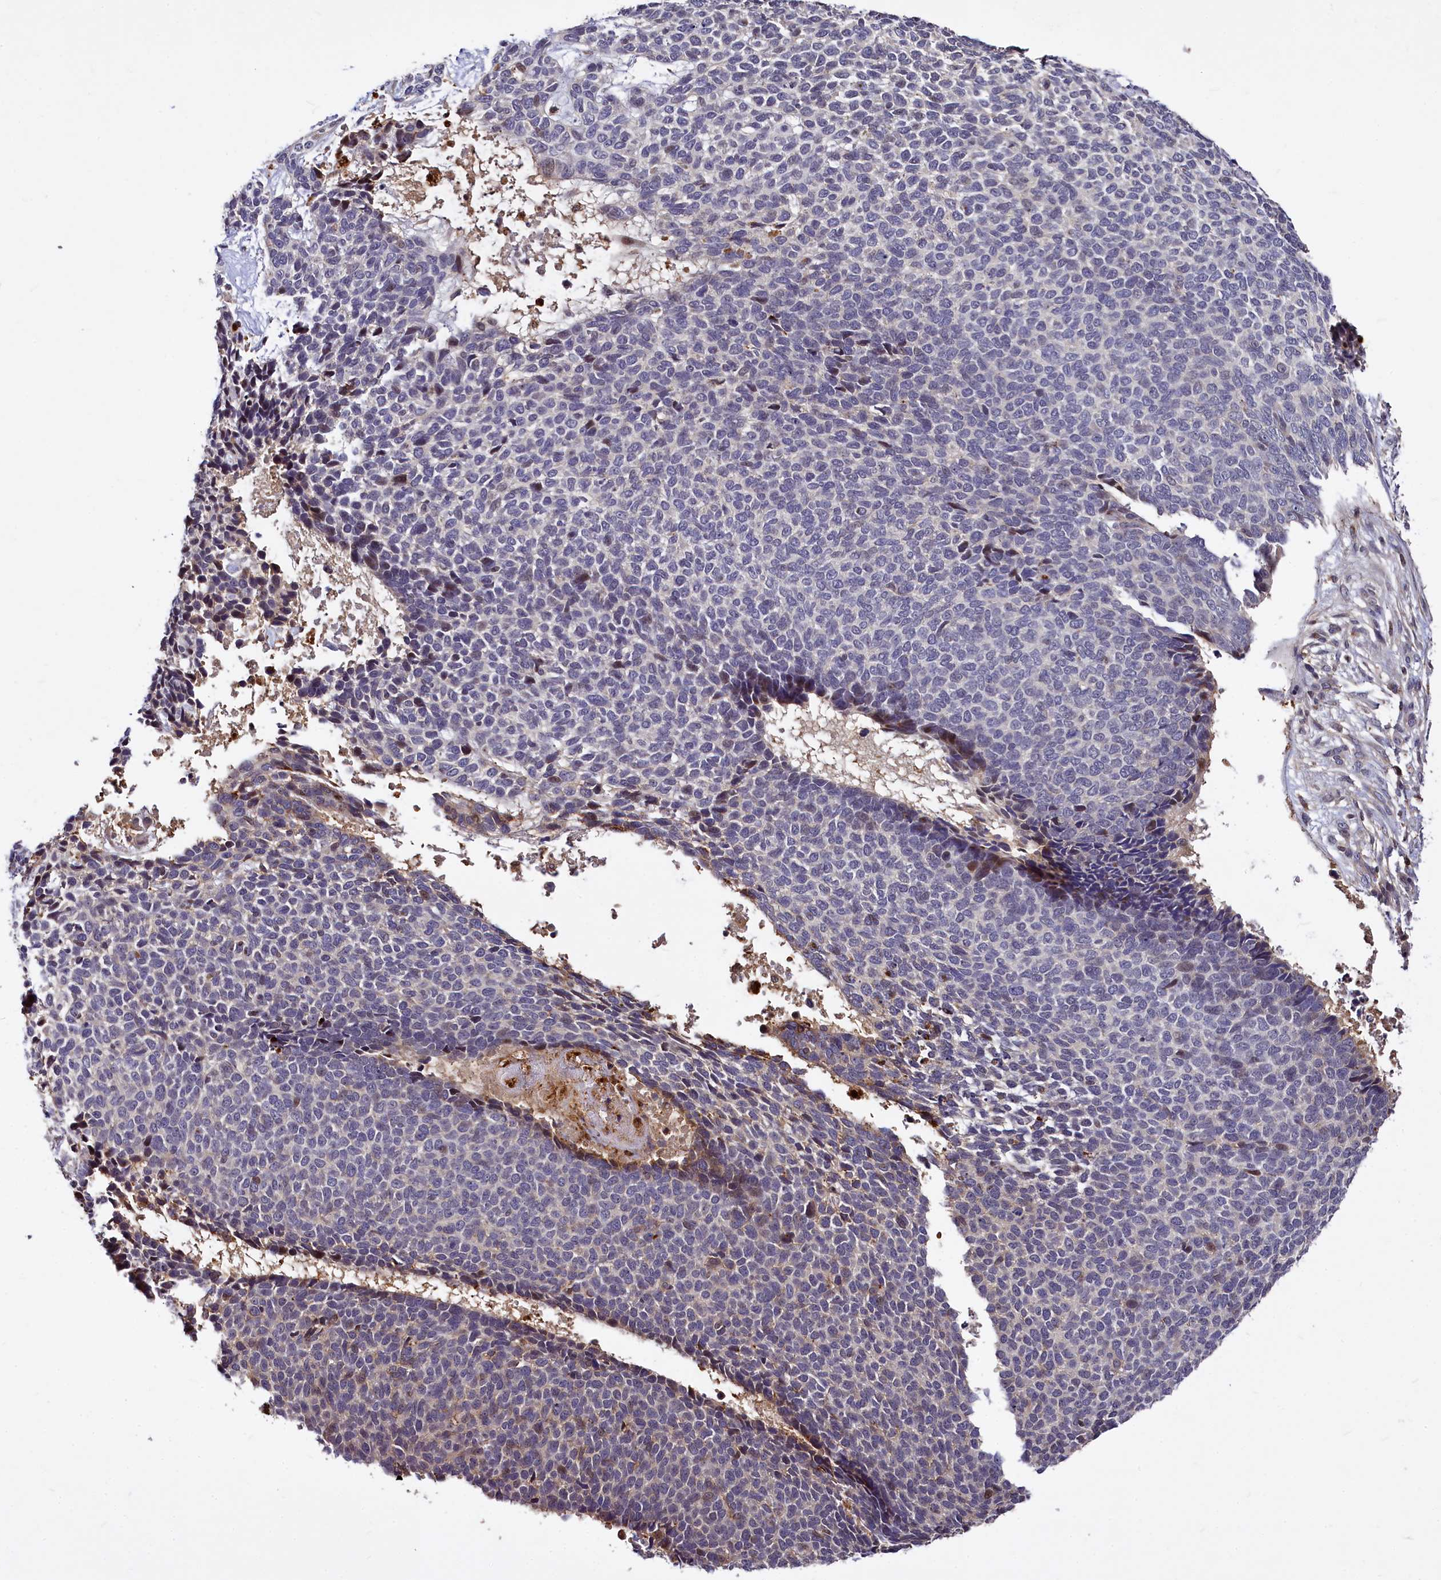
{"staining": {"intensity": "weak", "quantity": "<25%", "location": "cytoplasmic/membranous"}, "tissue": "skin cancer", "cell_type": "Tumor cells", "image_type": "cancer", "snomed": [{"axis": "morphology", "description": "Basal cell carcinoma"}, {"axis": "topography", "description": "Skin"}], "caption": "IHC of skin basal cell carcinoma demonstrates no positivity in tumor cells. The staining is performed using DAB (3,3'-diaminobenzidine) brown chromogen with nuclei counter-stained in using hematoxylin.", "gene": "ATG101", "patient": {"sex": "female", "age": 84}}